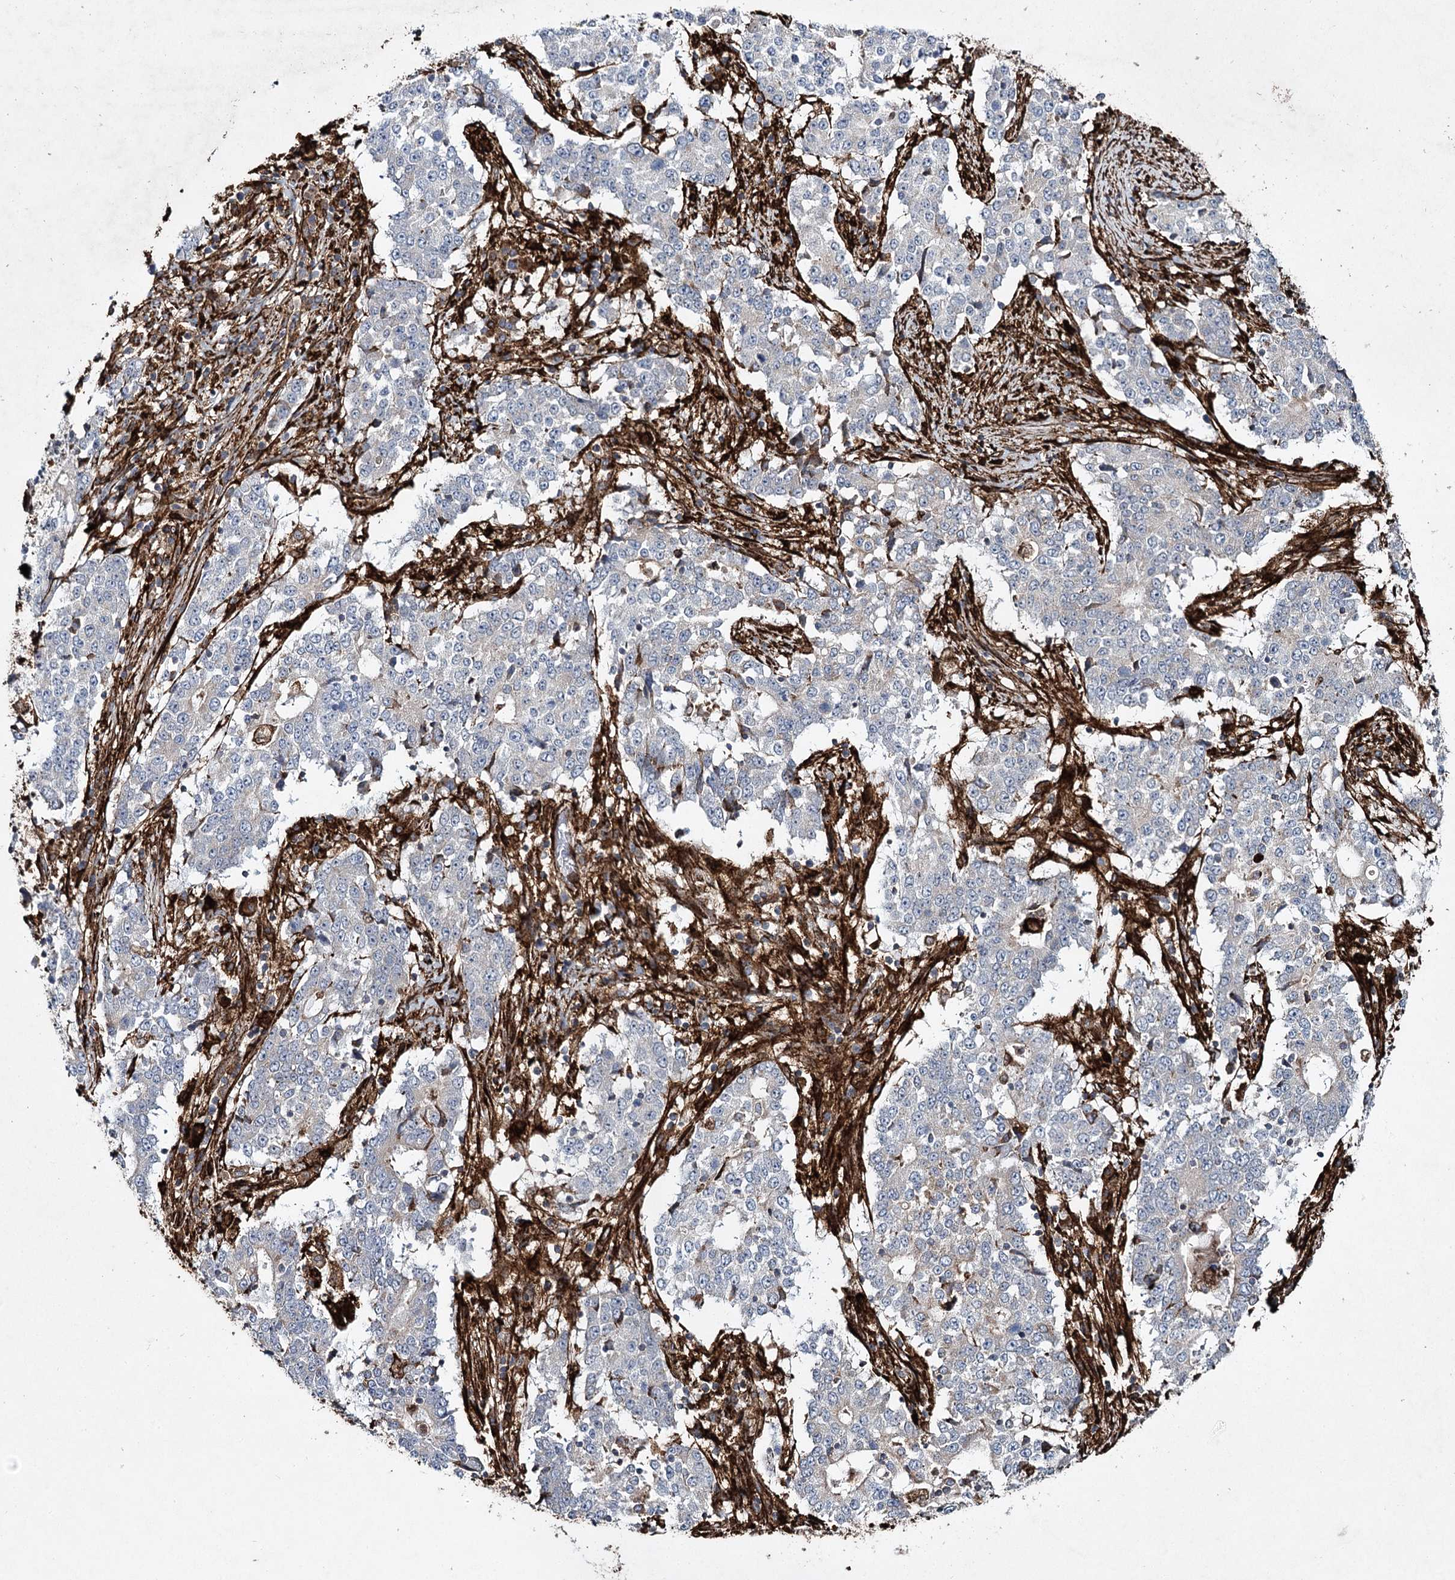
{"staining": {"intensity": "negative", "quantity": "none", "location": "none"}, "tissue": "stomach cancer", "cell_type": "Tumor cells", "image_type": "cancer", "snomed": [{"axis": "morphology", "description": "Adenocarcinoma, NOS"}, {"axis": "topography", "description": "Stomach"}], "caption": "This is an immunohistochemistry (IHC) image of stomach adenocarcinoma. There is no expression in tumor cells.", "gene": "DCUN1D4", "patient": {"sex": "male", "age": 59}}